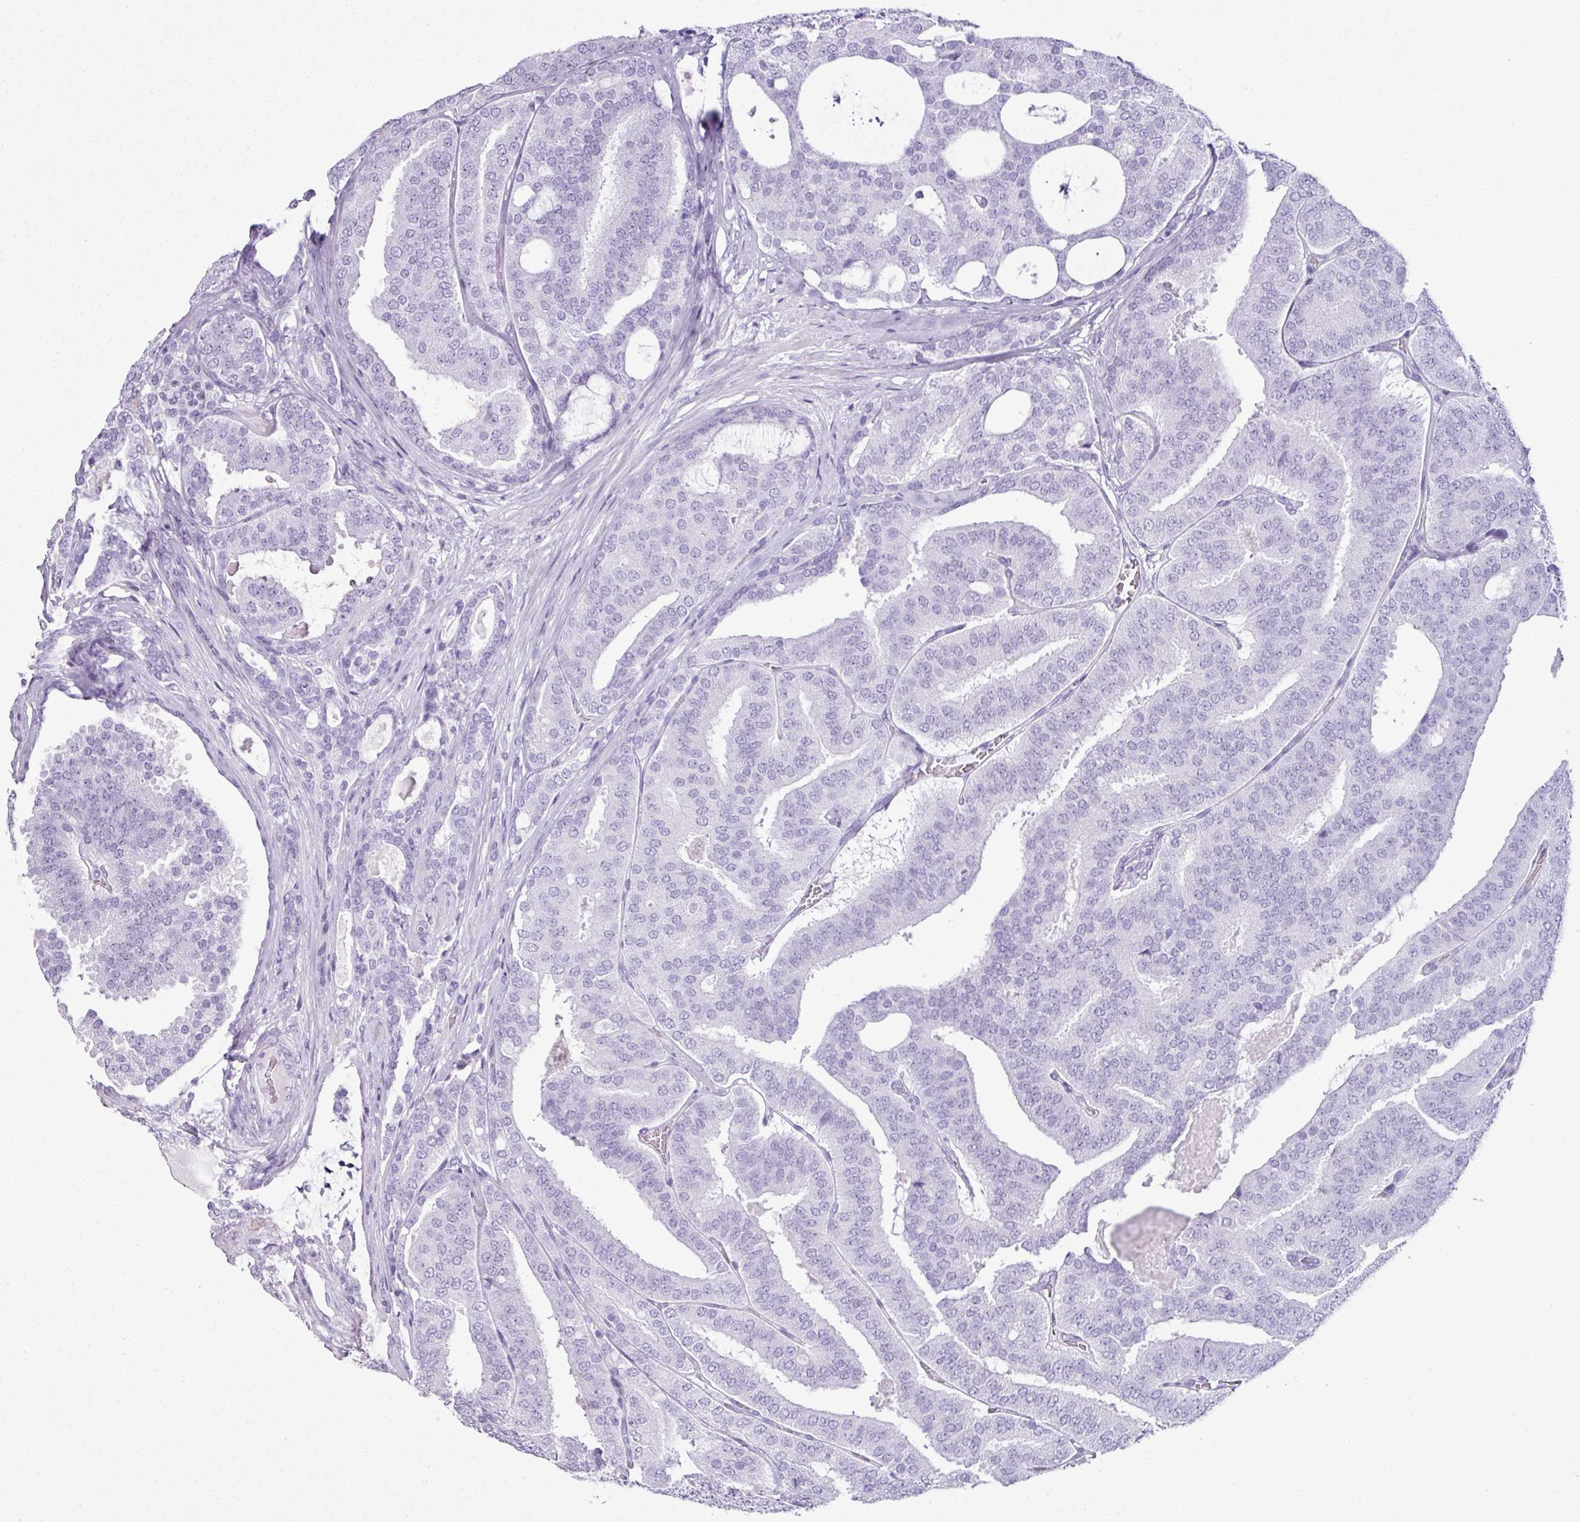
{"staining": {"intensity": "negative", "quantity": "none", "location": "none"}, "tissue": "prostate cancer", "cell_type": "Tumor cells", "image_type": "cancer", "snomed": [{"axis": "morphology", "description": "Adenocarcinoma, High grade"}, {"axis": "topography", "description": "Prostate"}], "caption": "Prostate high-grade adenocarcinoma was stained to show a protein in brown. There is no significant expression in tumor cells.", "gene": "SCT", "patient": {"sex": "male", "age": 65}}